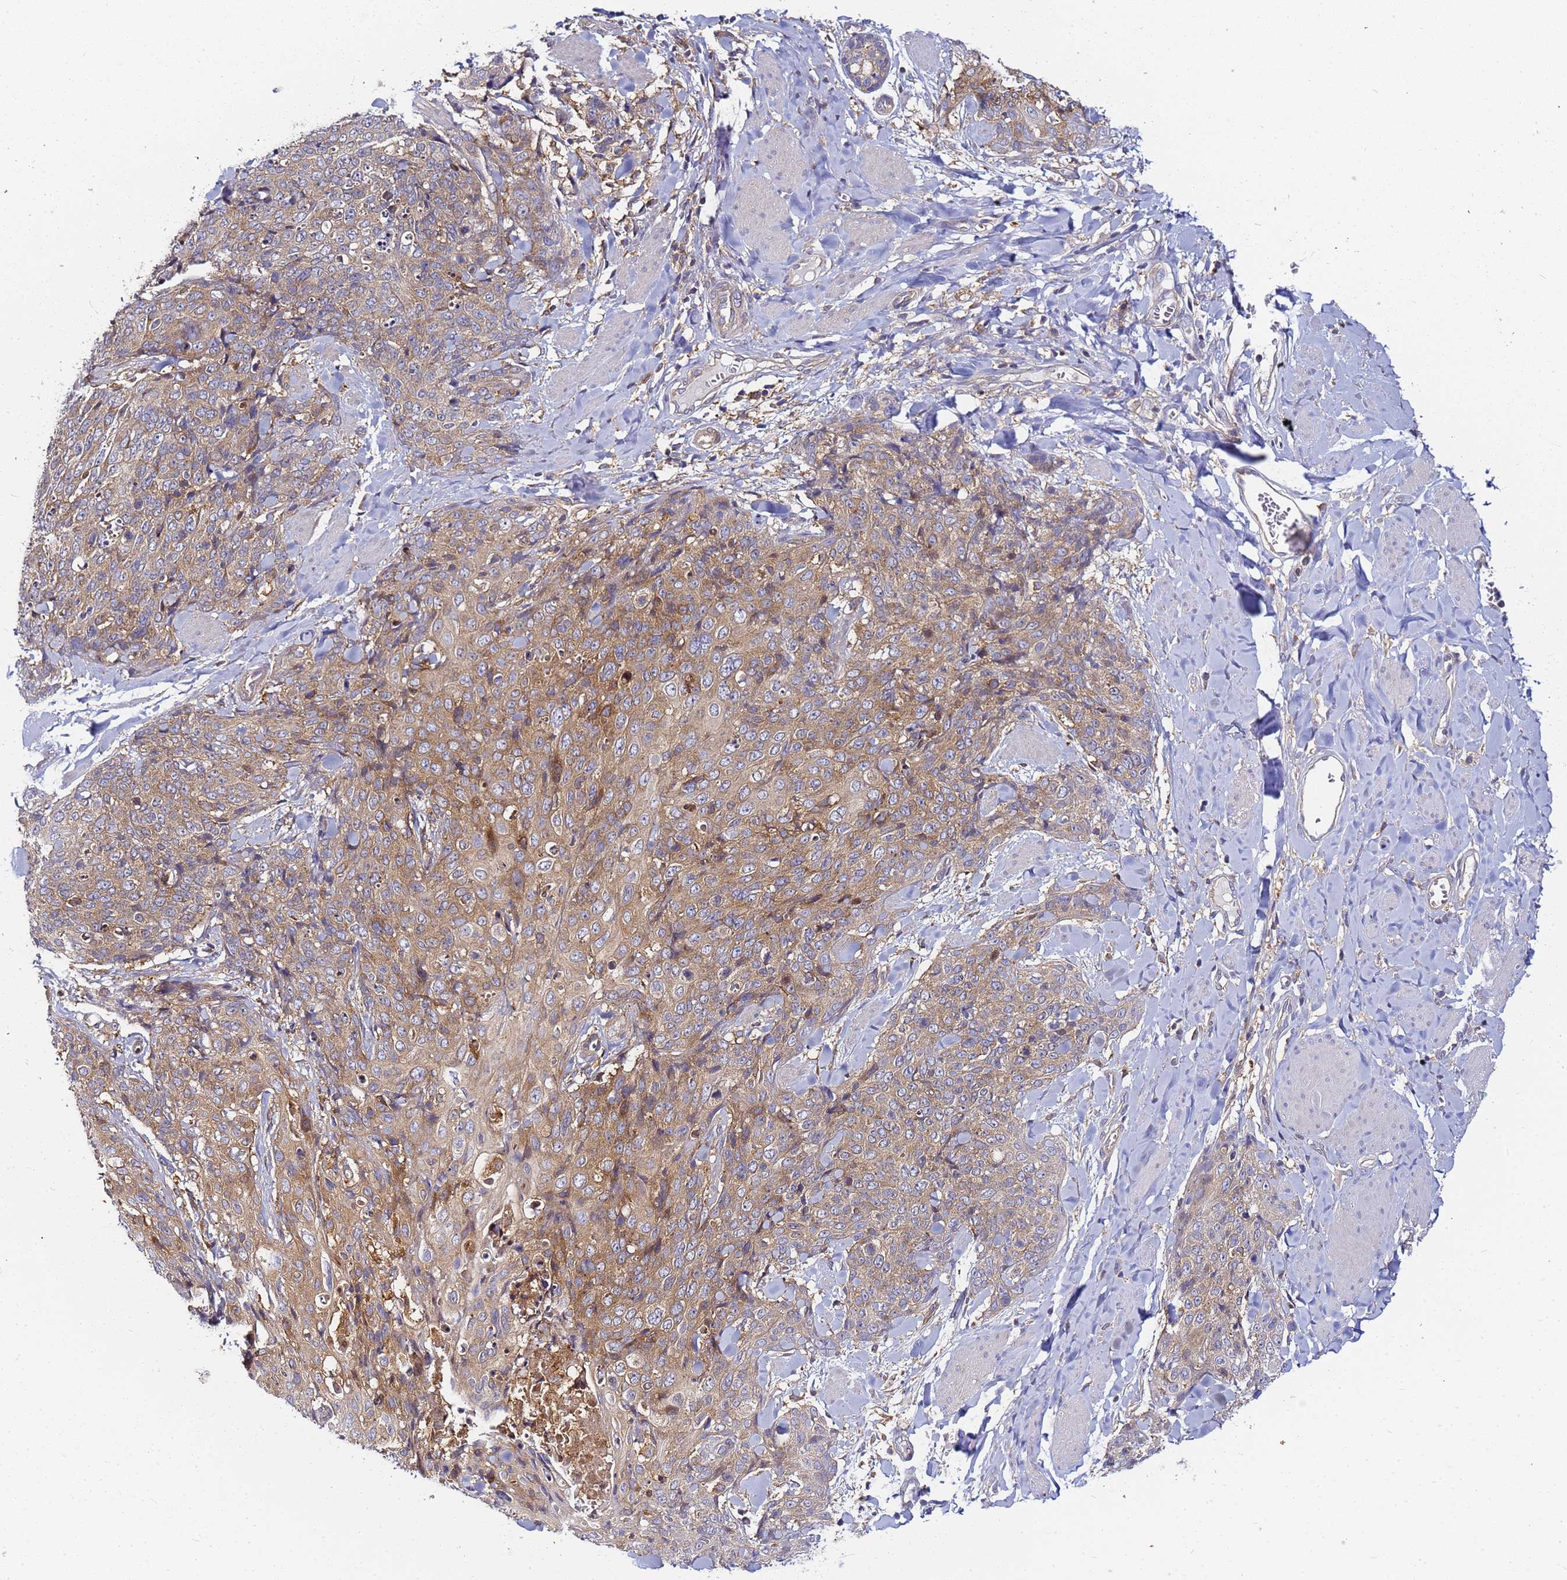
{"staining": {"intensity": "moderate", "quantity": ">75%", "location": "cytoplasmic/membranous"}, "tissue": "skin cancer", "cell_type": "Tumor cells", "image_type": "cancer", "snomed": [{"axis": "morphology", "description": "Squamous cell carcinoma, NOS"}, {"axis": "topography", "description": "Skin"}, {"axis": "topography", "description": "Vulva"}], "caption": "Protein expression analysis of human skin cancer (squamous cell carcinoma) reveals moderate cytoplasmic/membranous positivity in about >75% of tumor cells. The protein of interest is shown in brown color, while the nuclei are stained blue.", "gene": "CHM", "patient": {"sex": "female", "age": 85}}